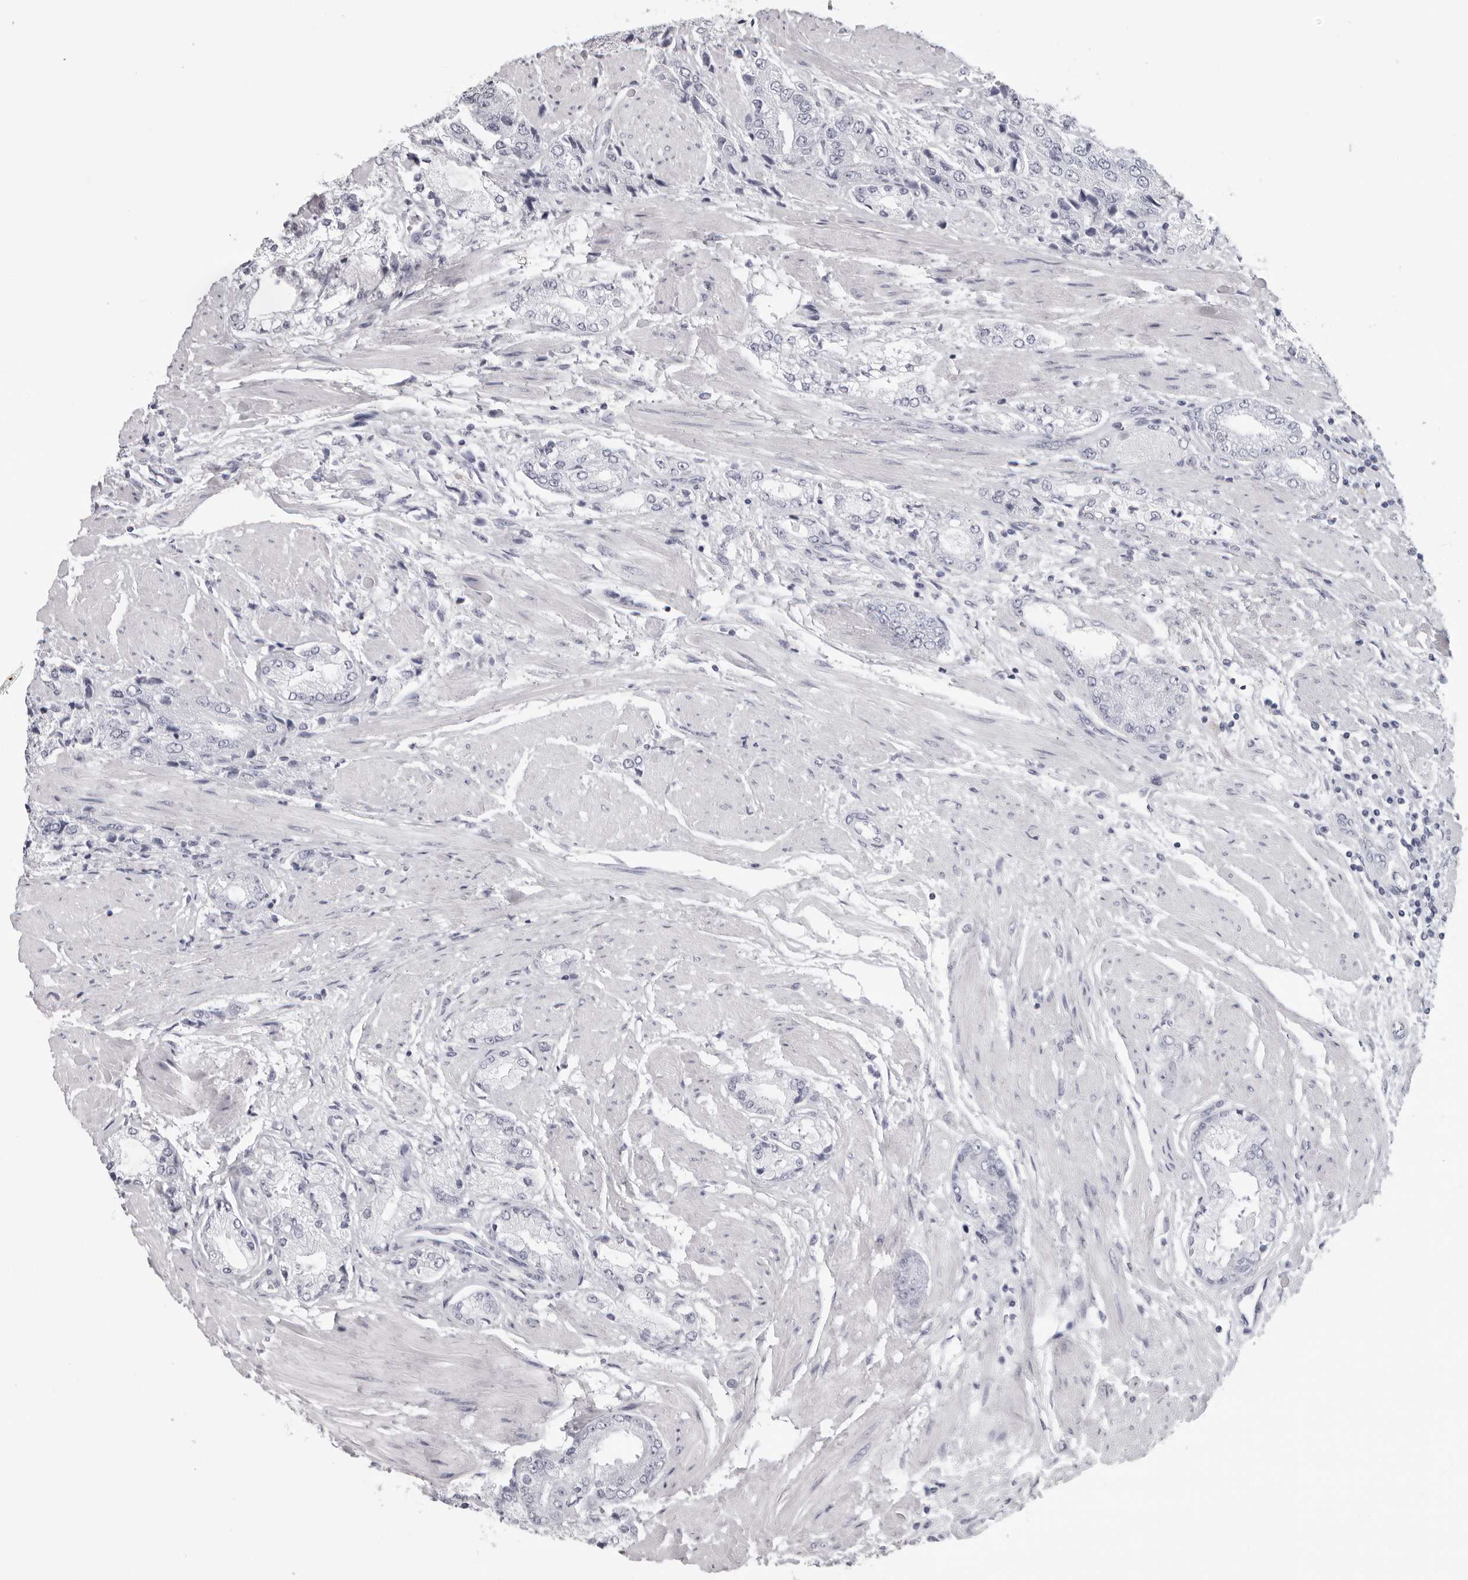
{"staining": {"intensity": "negative", "quantity": "none", "location": "none"}, "tissue": "prostate cancer", "cell_type": "Tumor cells", "image_type": "cancer", "snomed": [{"axis": "morphology", "description": "Adenocarcinoma, High grade"}, {"axis": "topography", "description": "Prostate"}], "caption": "DAB (3,3'-diaminobenzidine) immunohistochemical staining of human prostate cancer (high-grade adenocarcinoma) demonstrates no significant staining in tumor cells.", "gene": "DNALI1", "patient": {"sex": "male", "age": 50}}